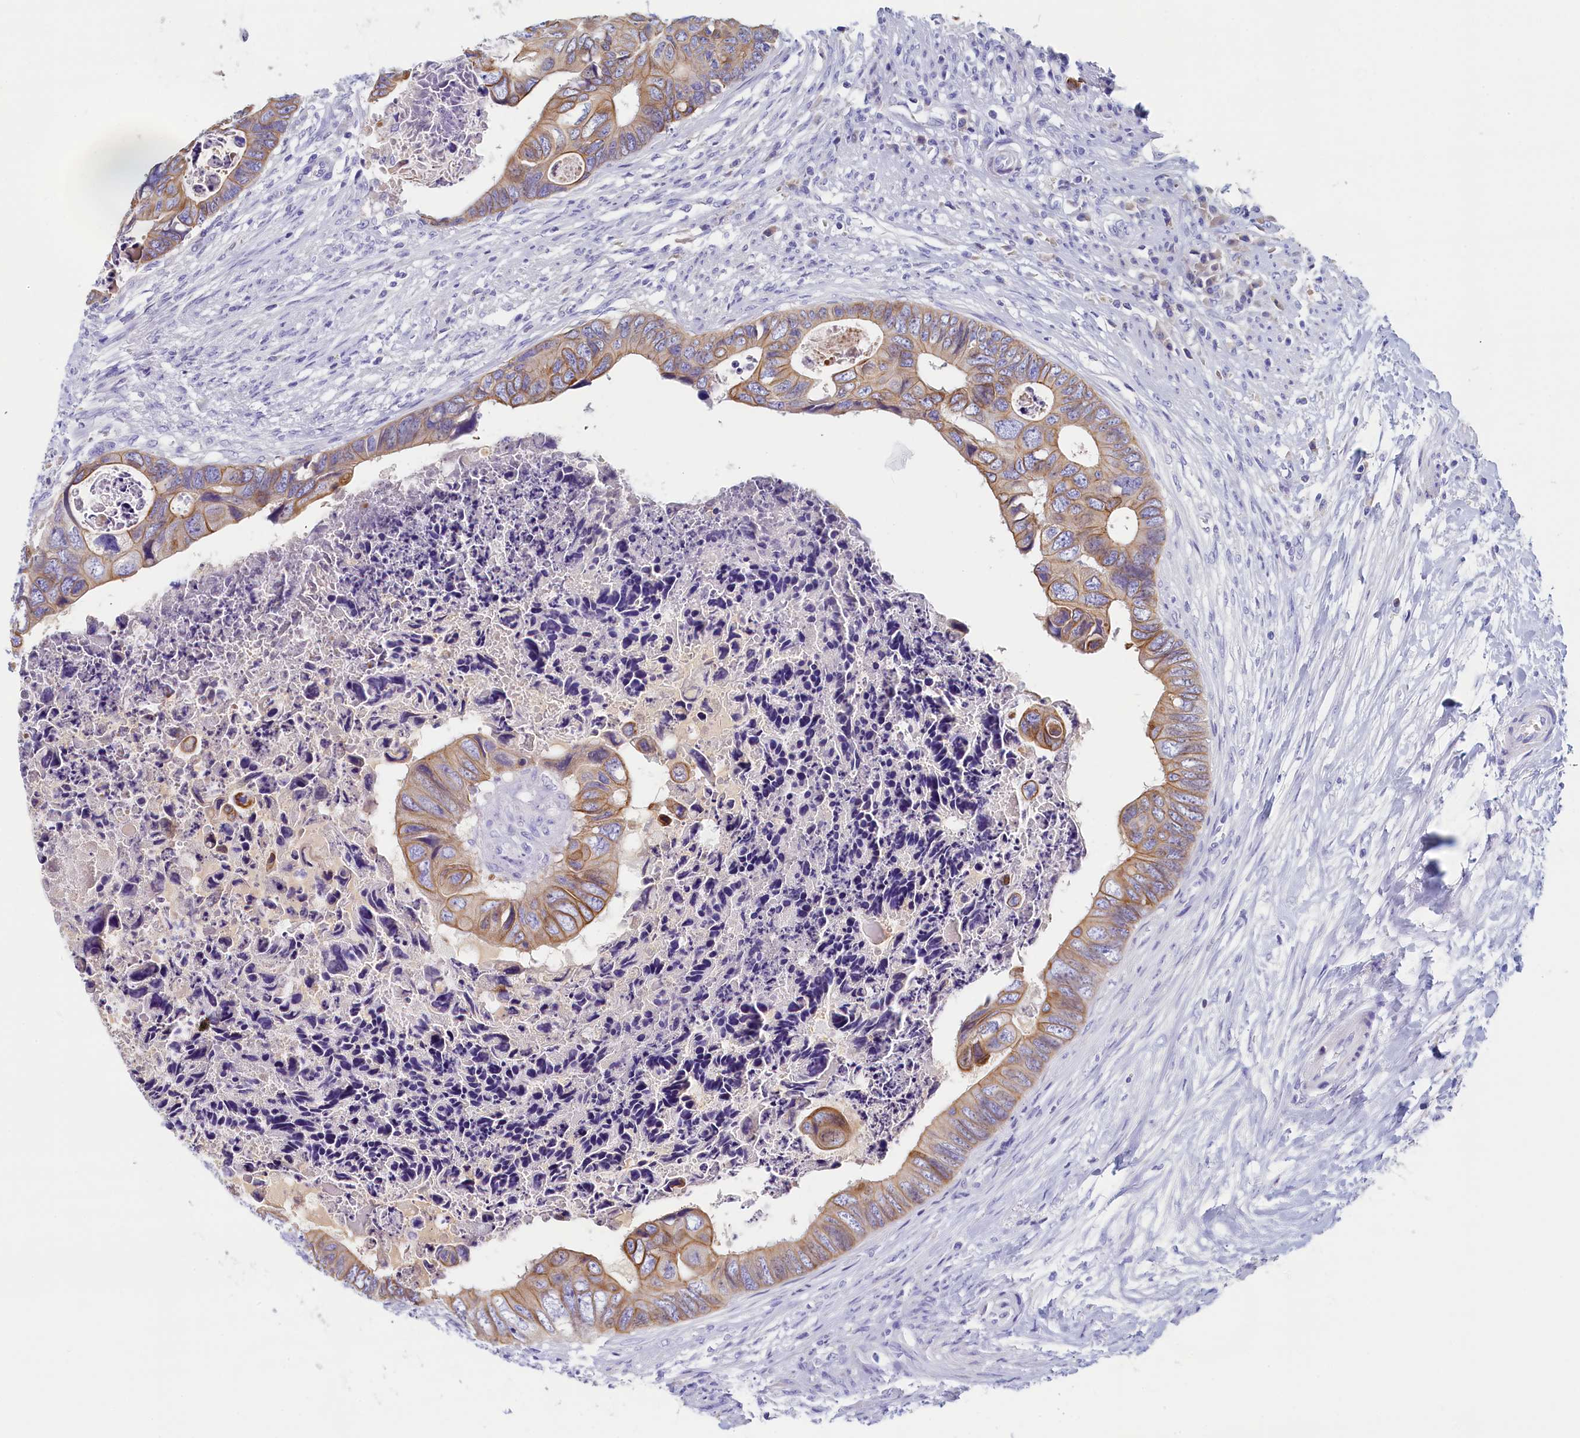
{"staining": {"intensity": "moderate", "quantity": ">75%", "location": "cytoplasmic/membranous"}, "tissue": "colorectal cancer", "cell_type": "Tumor cells", "image_type": "cancer", "snomed": [{"axis": "morphology", "description": "Adenocarcinoma, NOS"}, {"axis": "topography", "description": "Rectum"}], "caption": "Protein analysis of colorectal cancer (adenocarcinoma) tissue shows moderate cytoplasmic/membranous expression in approximately >75% of tumor cells. The protein of interest is stained brown, and the nuclei are stained in blue (DAB IHC with brightfield microscopy, high magnification).", "gene": "GUCA1C", "patient": {"sex": "female", "age": 78}}